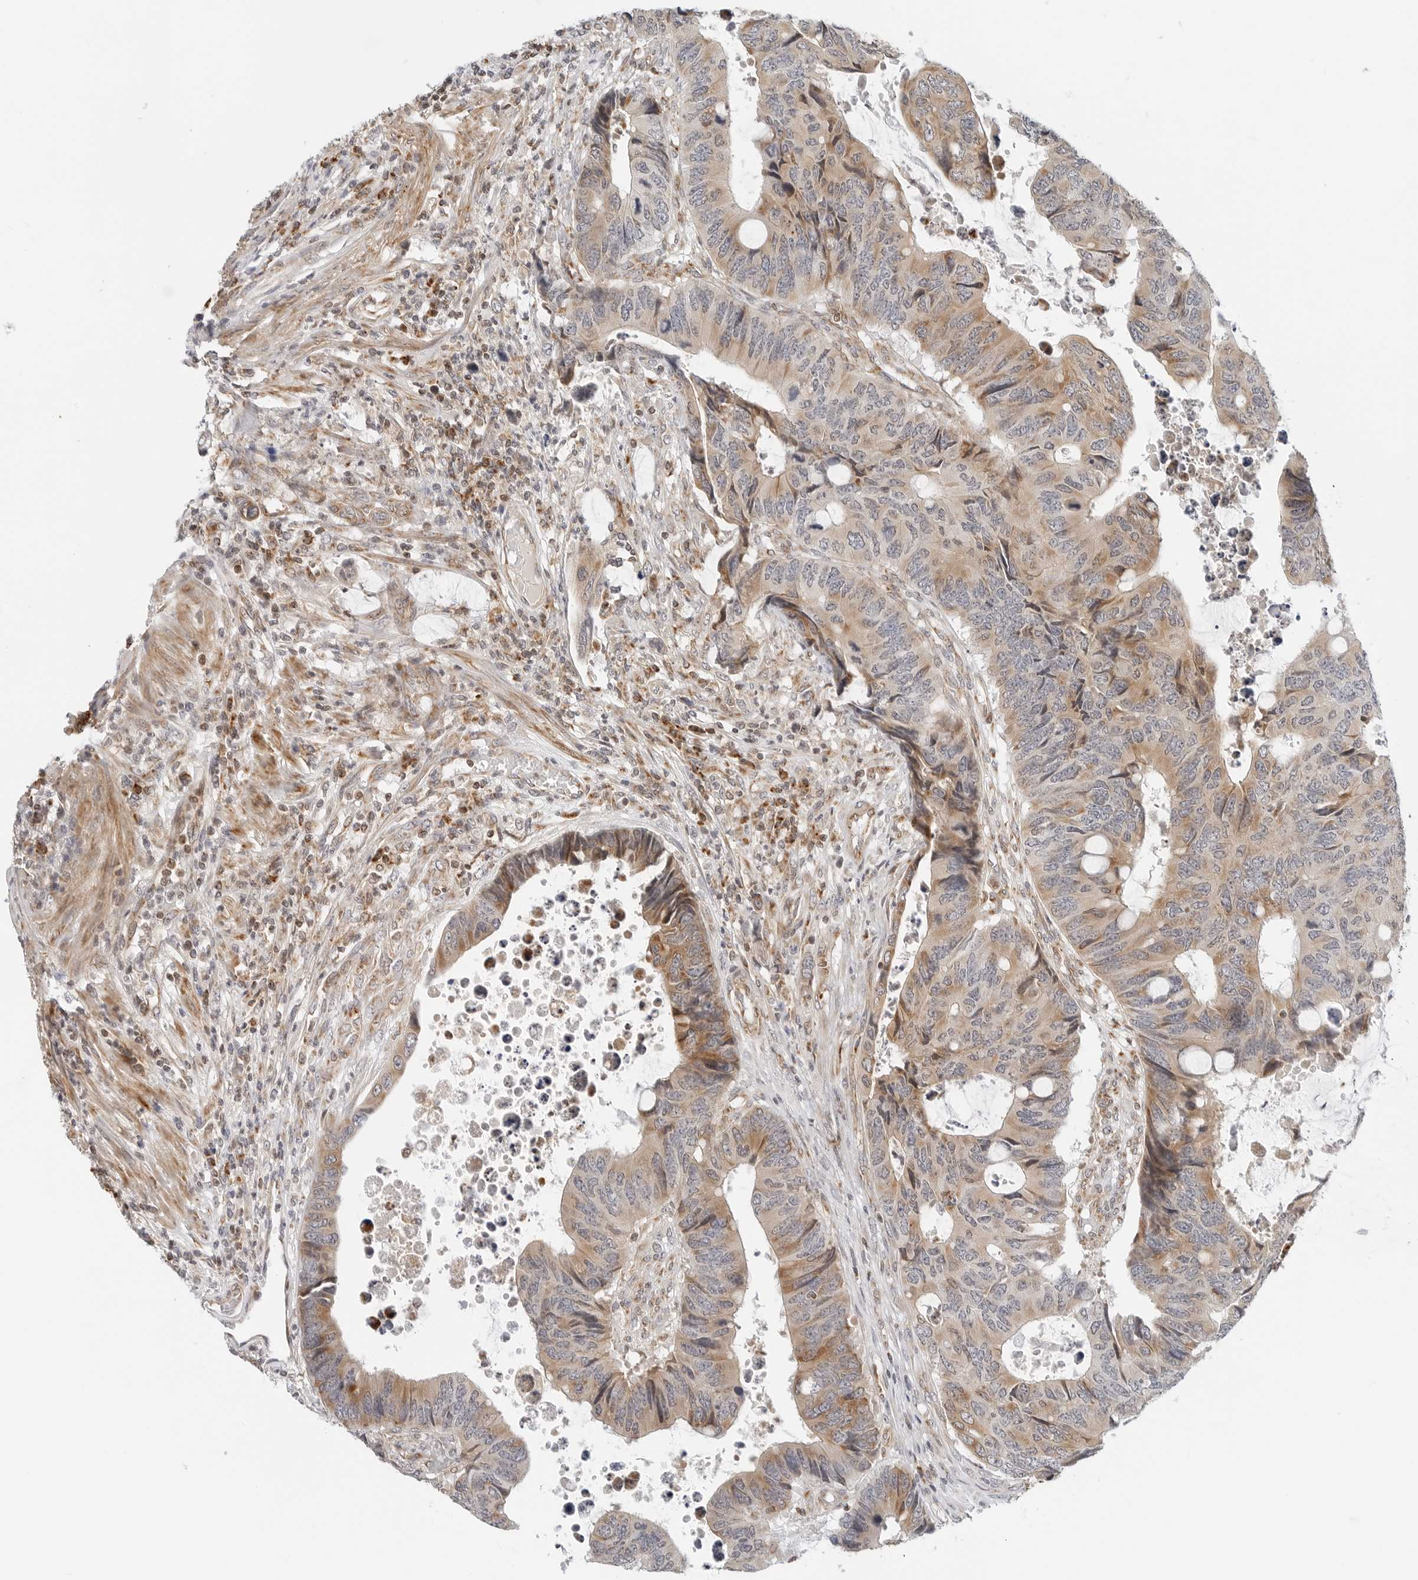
{"staining": {"intensity": "moderate", "quantity": "25%-75%", "location": "cytoplasmic/membranous"}, "tissue": "colorectal cancer", "cell_type": "Tumor cells", "image_type": "cancer", "snomed": [{"axis": "morphology", "description": "Adenocarcinoma, NOS"}, {"axis": "topography", "description": "Rectum"}], "caption": "Tumor cells show medium levels of moderate cytoplasmic/membranous staining in approximately 25%-75% of cells in colorectal adenocarcinoma.", "gene": "DYRK4", "patient": {"sex": "male", "age": 84}}